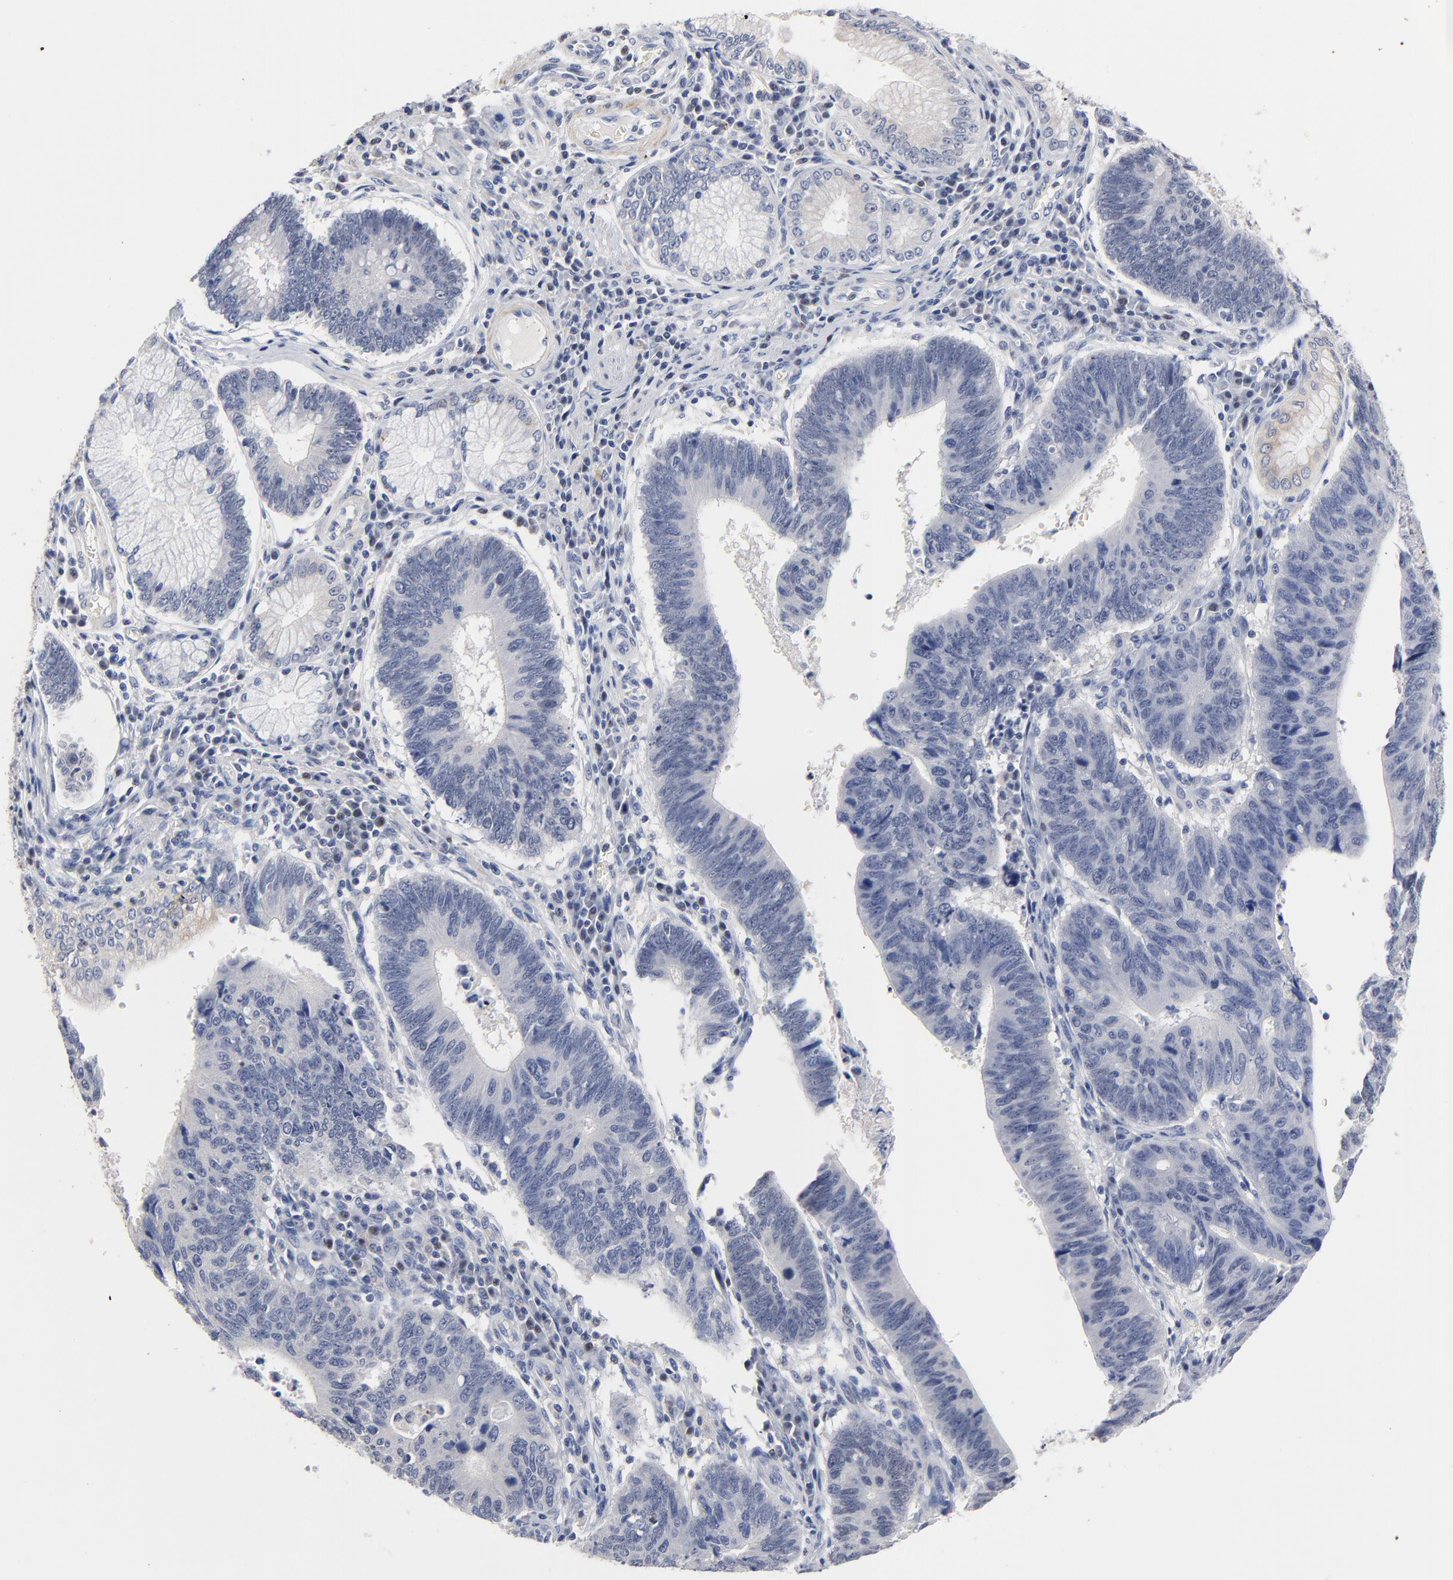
{"staining": {"intensity": "negative", "quantity": "none", "location": "none"}, "tissue": "stomach cancer", "cell_type": "Tumor cells", "image_type": "cancer", "snomed": [{"axis": "morphology", "description": "Adenocarcinoma, NOS"}, {"axis": "topography", "description": "Stomach"}], "caption": "Stomach cancer was stained to show a protein in brown. There is no significant expression in tumor cells.", "gene": "AADAC", "patient": {"sex": "male", "age": 59}}